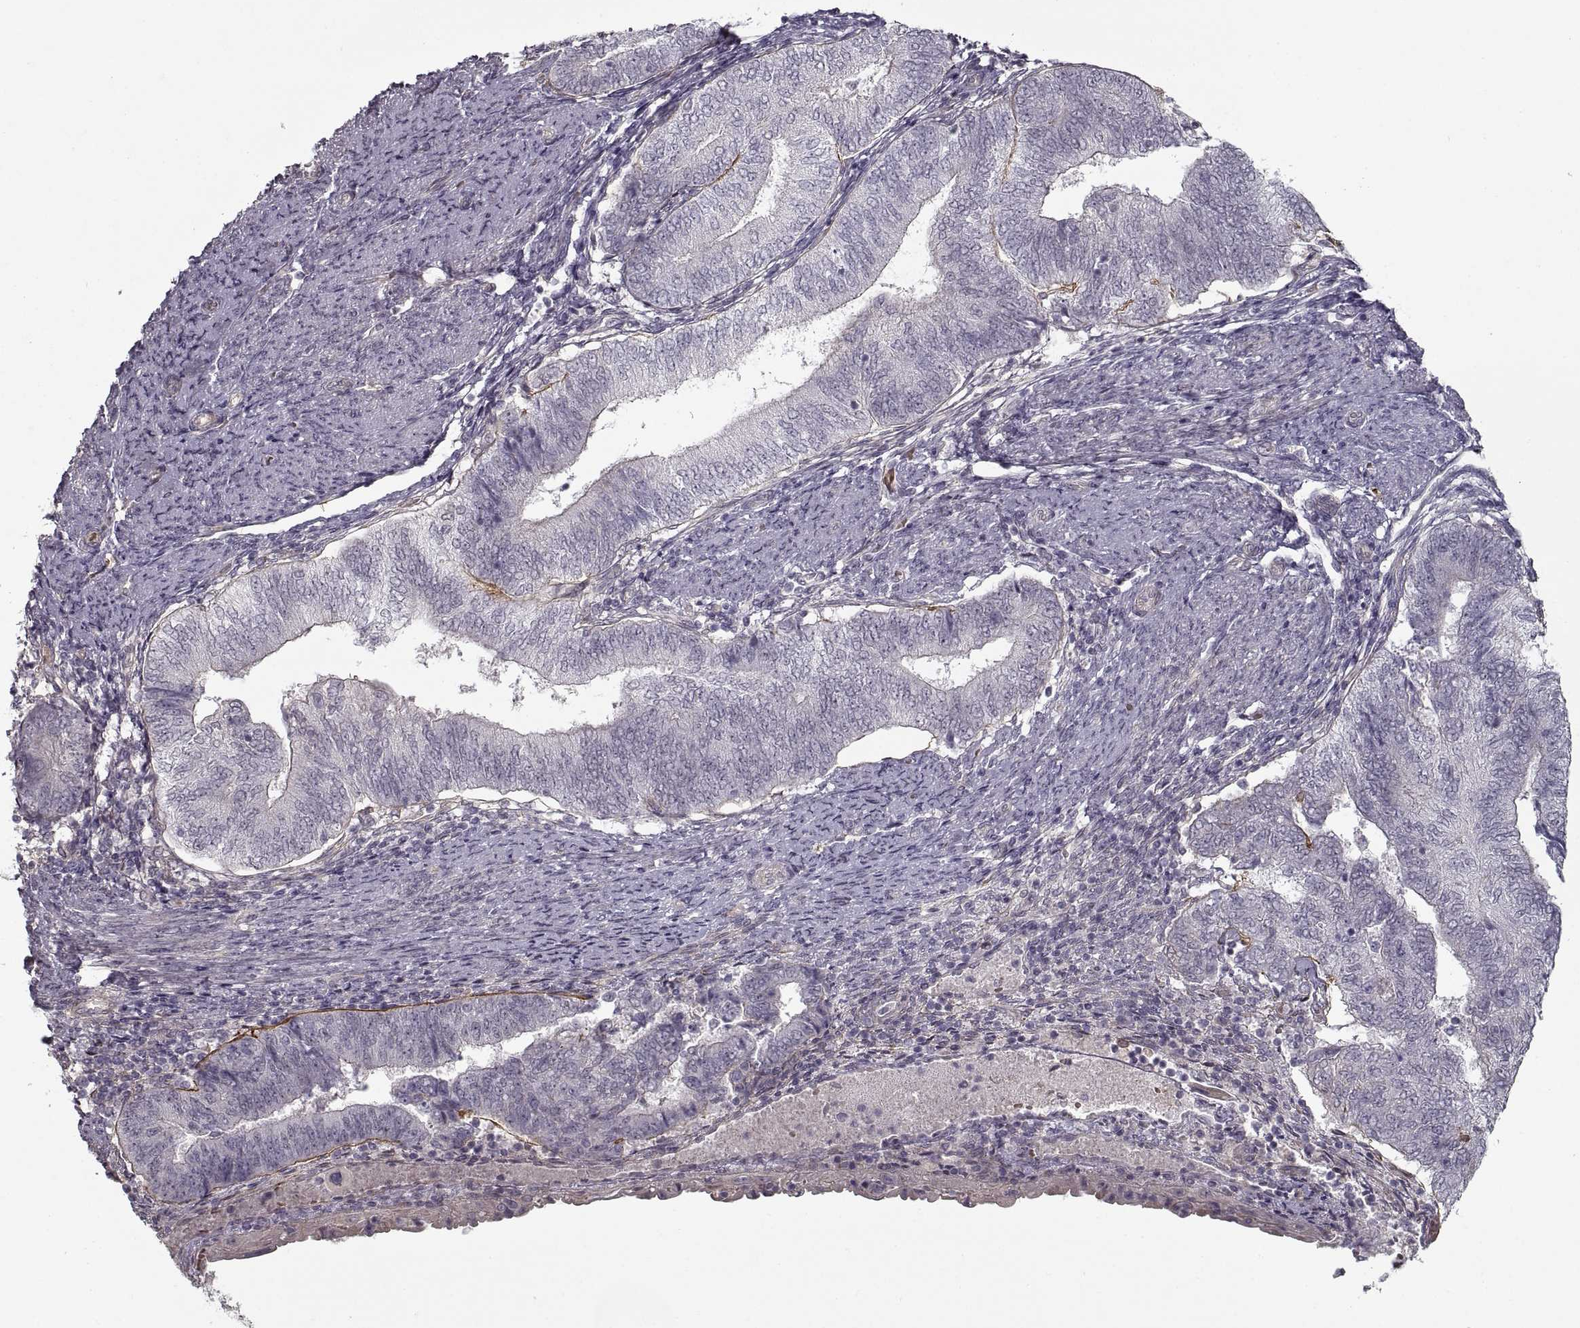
{"staining": {"intensity": "moderate", "quantity": "<25%", "location": "cytoplasmic/membranous"}, "tissue": "endometrial cancer", "cell_type": "Tumor cells", "image_type": "cancer", "snomed": [{"axis": "morphology", "description": "Adenocarcinoma, NOS"}, {"axis": "topography", "description": "Endometrium"}], "caption": "This is an image of immunohistochemistry (IHC) staining of endometrial adenocarcinoma, which shows moderate positivity in the cytoplasmic/membranous of tumor cells.", "gene": "LAMB2", "patient": {"sex": "female", "age": 65}}